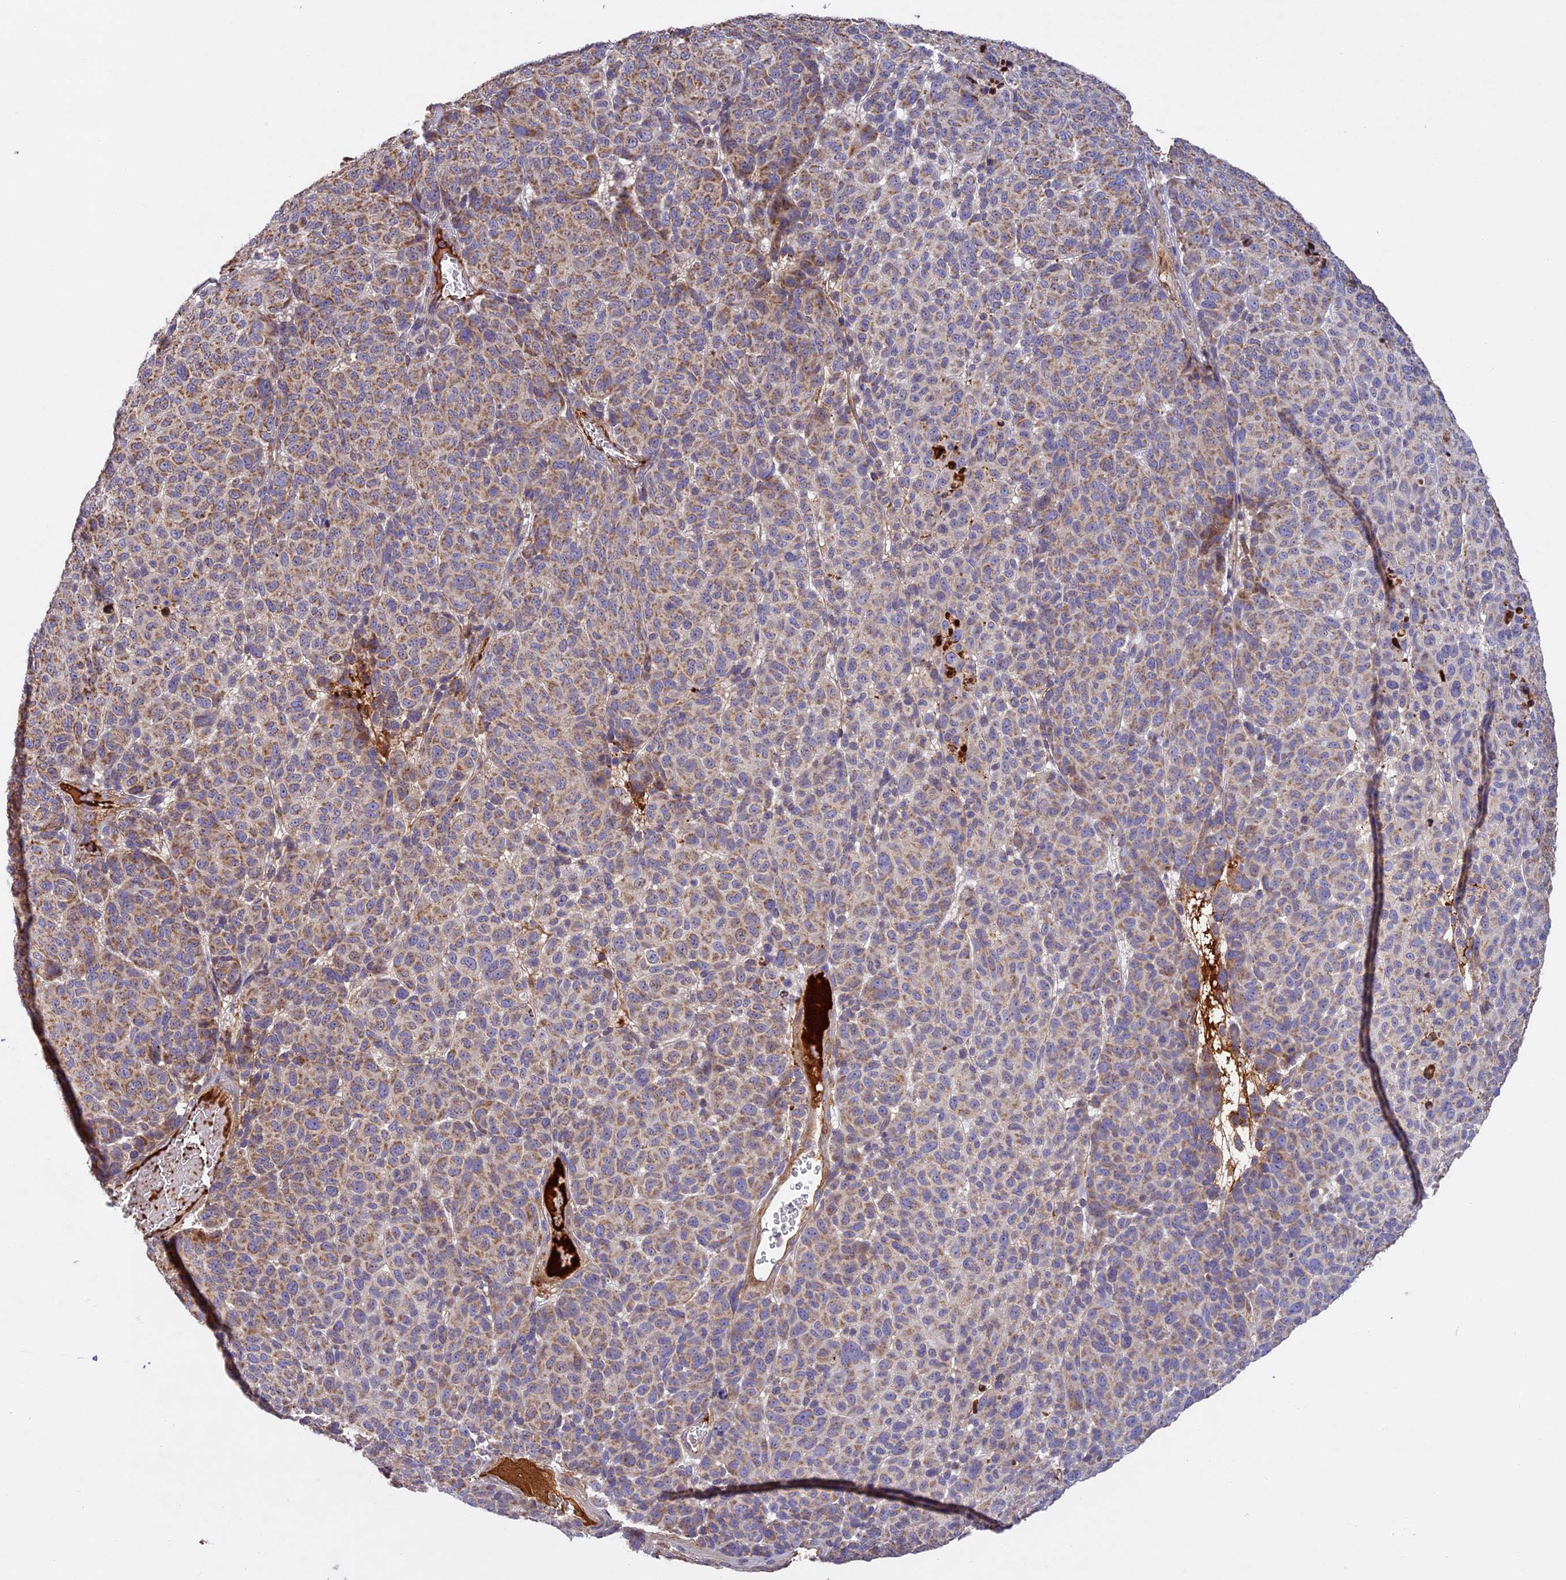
{"staining": {"intensity": "moderate", "quantity": ">75%", "location": "cytoplasmic/membranous"}, "tissue": "melanoma", "cell_type": "Tumor cells", "image_type": "cancer", "snomed": [{"axis": "morphology", "description": "Malignant melanoma, NOS"}, {"axis": "topography", "description": "Skin"}], "caption": "Immunohistochemistry (IHC) histopathology image of human malignant melanoma stained for a protein (brown), which exhibits medium levels of moderate cytoplasmic/membranous positivity in about >75% of tumor cells.", "gene": "OCEL1", "patient": {"sex": "male", "age": 49}}